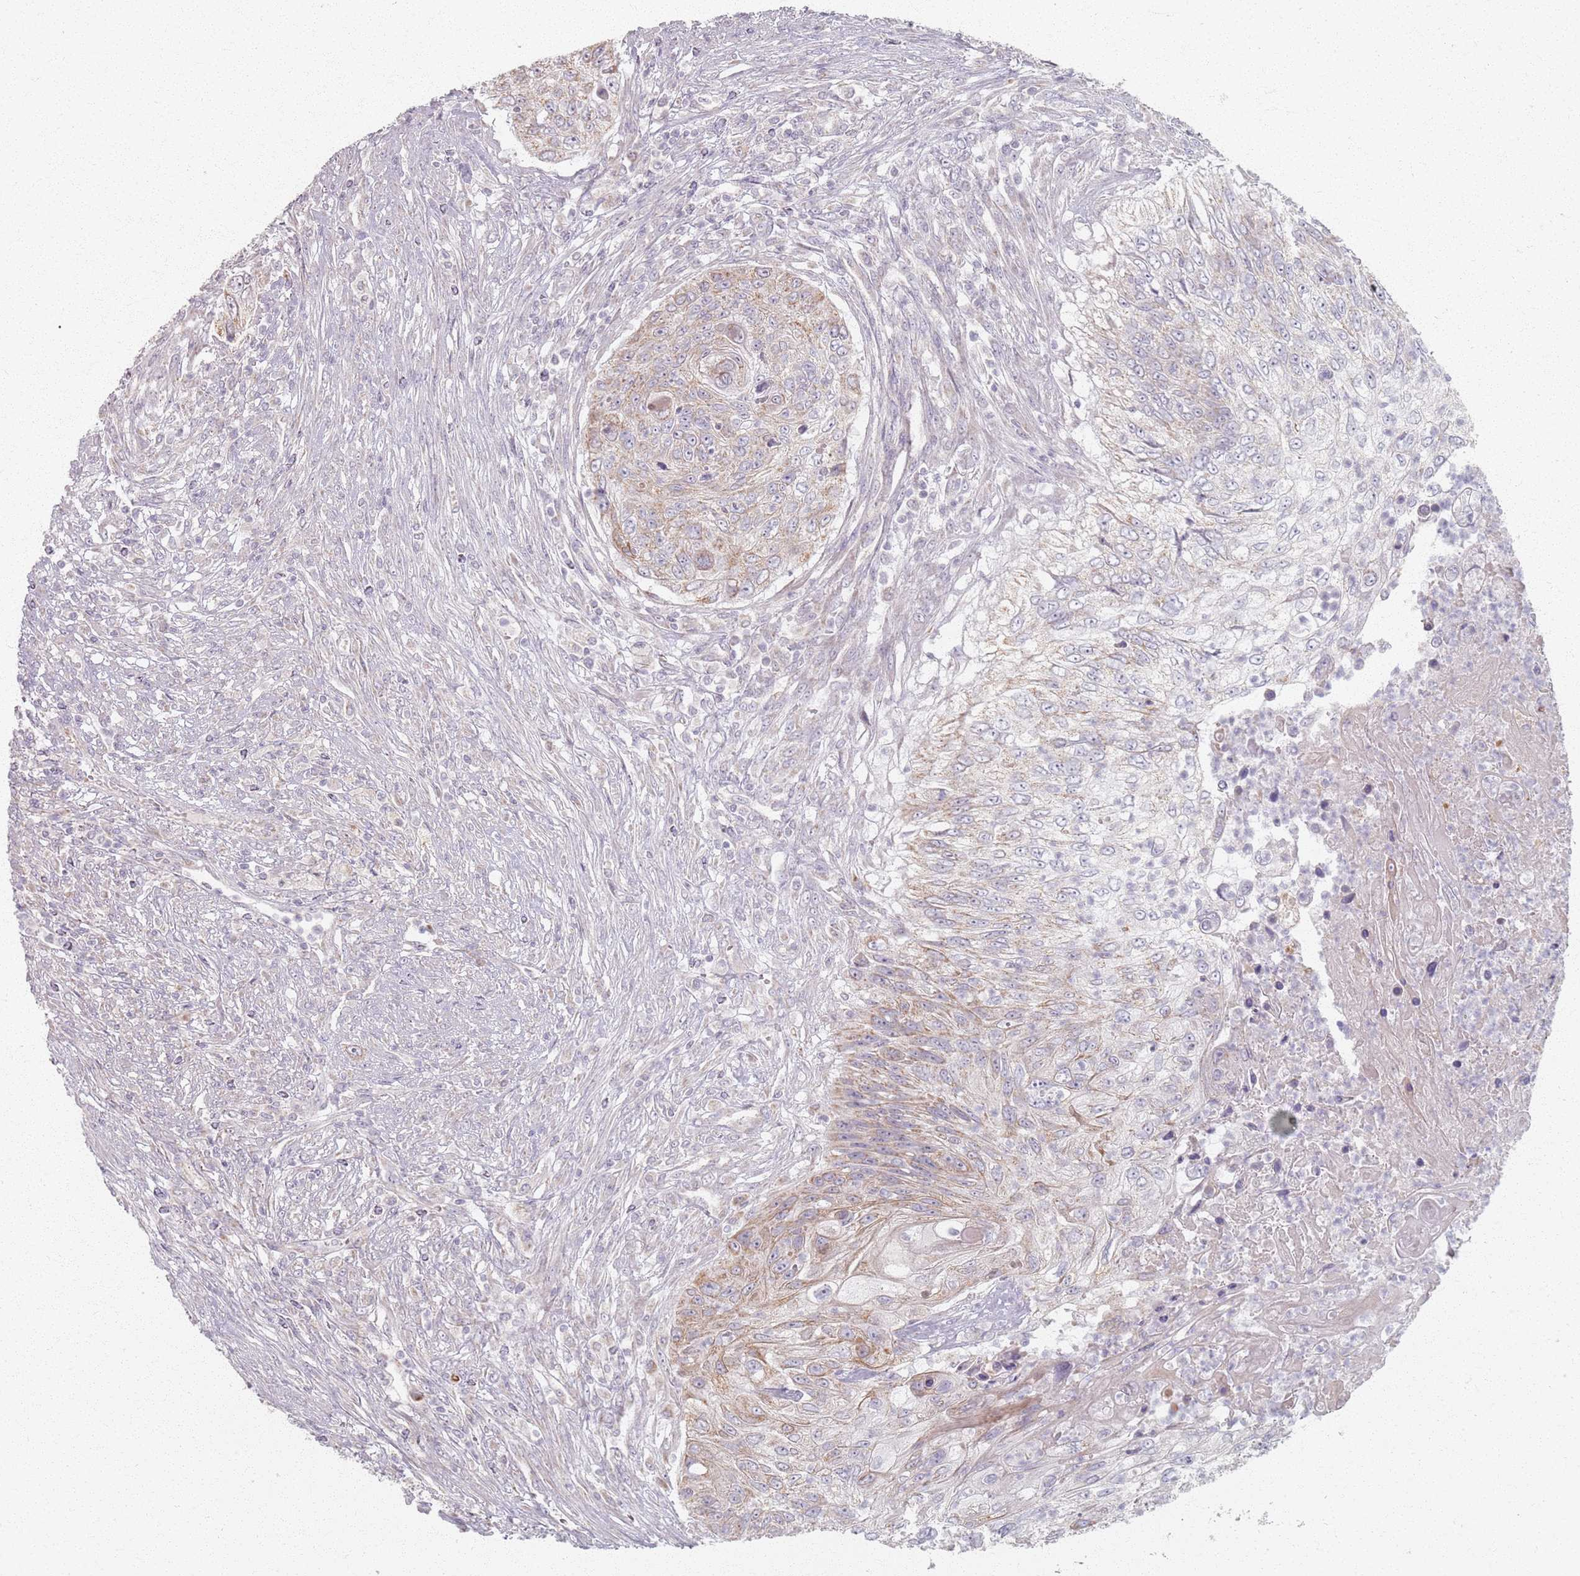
{"staining": {"intensity": "weak", "quantity": "25%-75%", "location": "cytoplasmic/membranous"}, "tissue": "urothelial cancer", "cell_type": "Tumor cells", "image_type": "cancer", "snomed": [{"axis": "morphology", "description": "Urothelial carcinoma, High grade"}, {"axis": "topography", "description": "Urinary bladder"}], "caption": "A micrograph showing weak cytoplasmic/membranous staining in about 25%-75% of tumor cells in urothelial cancer, as visualized by brown immunohistochemical staining.", "gene": "PKD2L2", "patient": {"sex": "female", "age": 60}}